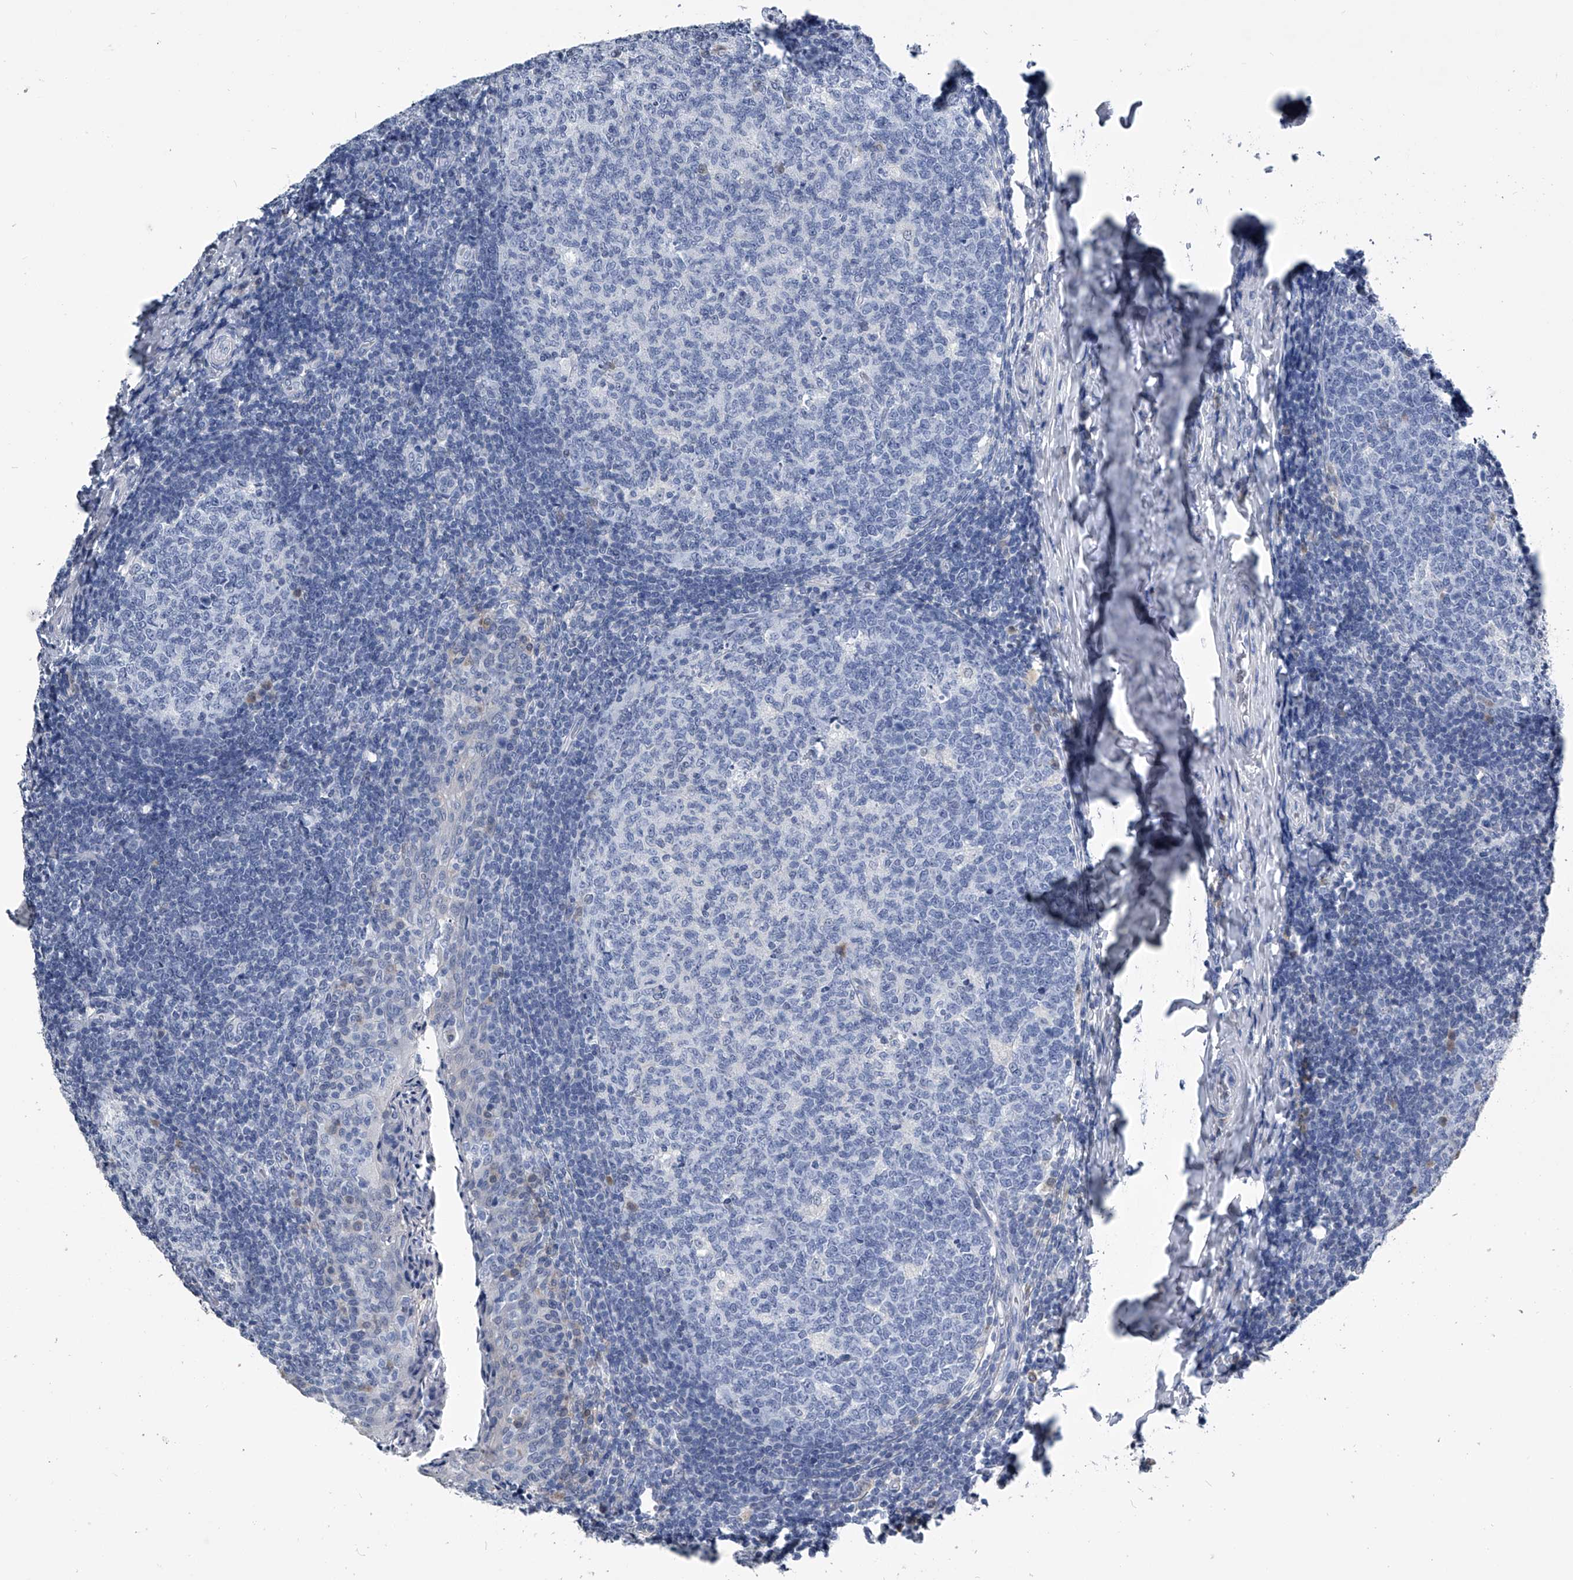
{"staining": {"intensity": "negative", "quantity": "none", "location": "none"}, "tissue": "tonsil", "cell_type": "Germinal center cells", "image_type": "normal", "snomed": [{"axis": "morphology", "description": "Normal tissue, NOS"}, {"axis": "topography", "description": "Tonsil"}], "caption": "DAB immunohistochemical staining of benign tonsil displays no significant positivity in germinal center cells. (DAB immunohistochemistry with hematoxylin counter stain).", "gene": "PDXK", "patient": {"sex": "female", "age": 19}}